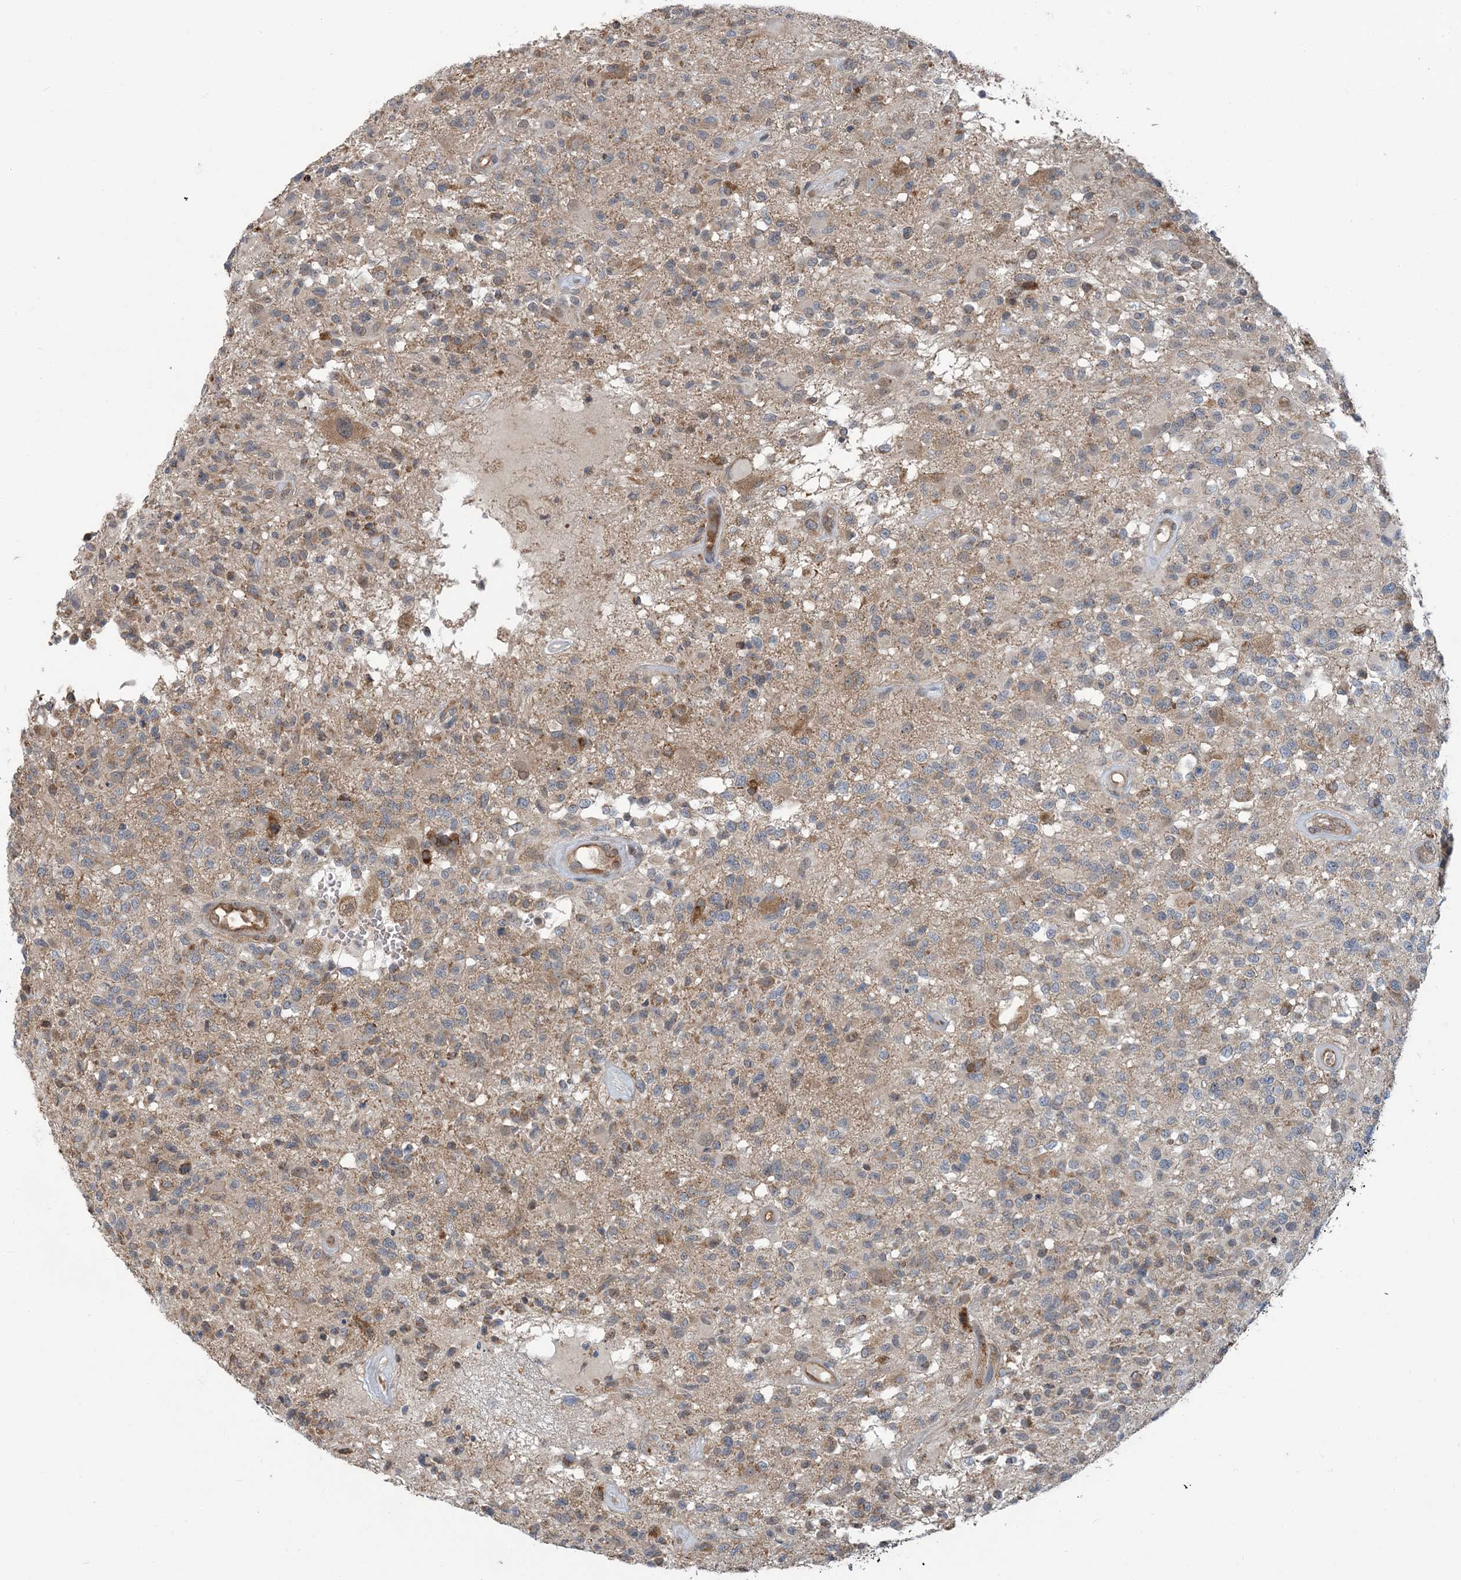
{"staining": {"intensity": "weak", "quantity": "<25%", "location": "cytoplasmic/membranous"}, "tissue": "glioma", "cell_type": "Tumor cells", "image_type": "cancer", "snomed": [{"axis": "morphology", "description": "Glioma, malignant, High grade"}, {"axis": "morphology", "description": "Glioblastoma, NOS"}, {"axis": "topography", "description": "Brain"}], "caption": "Glioblastoma was stained to show a protein in brown. There is no significant staining in tumor cells.", "gene": "ERI2", "patient": {"sex": "male", "age": 60}}